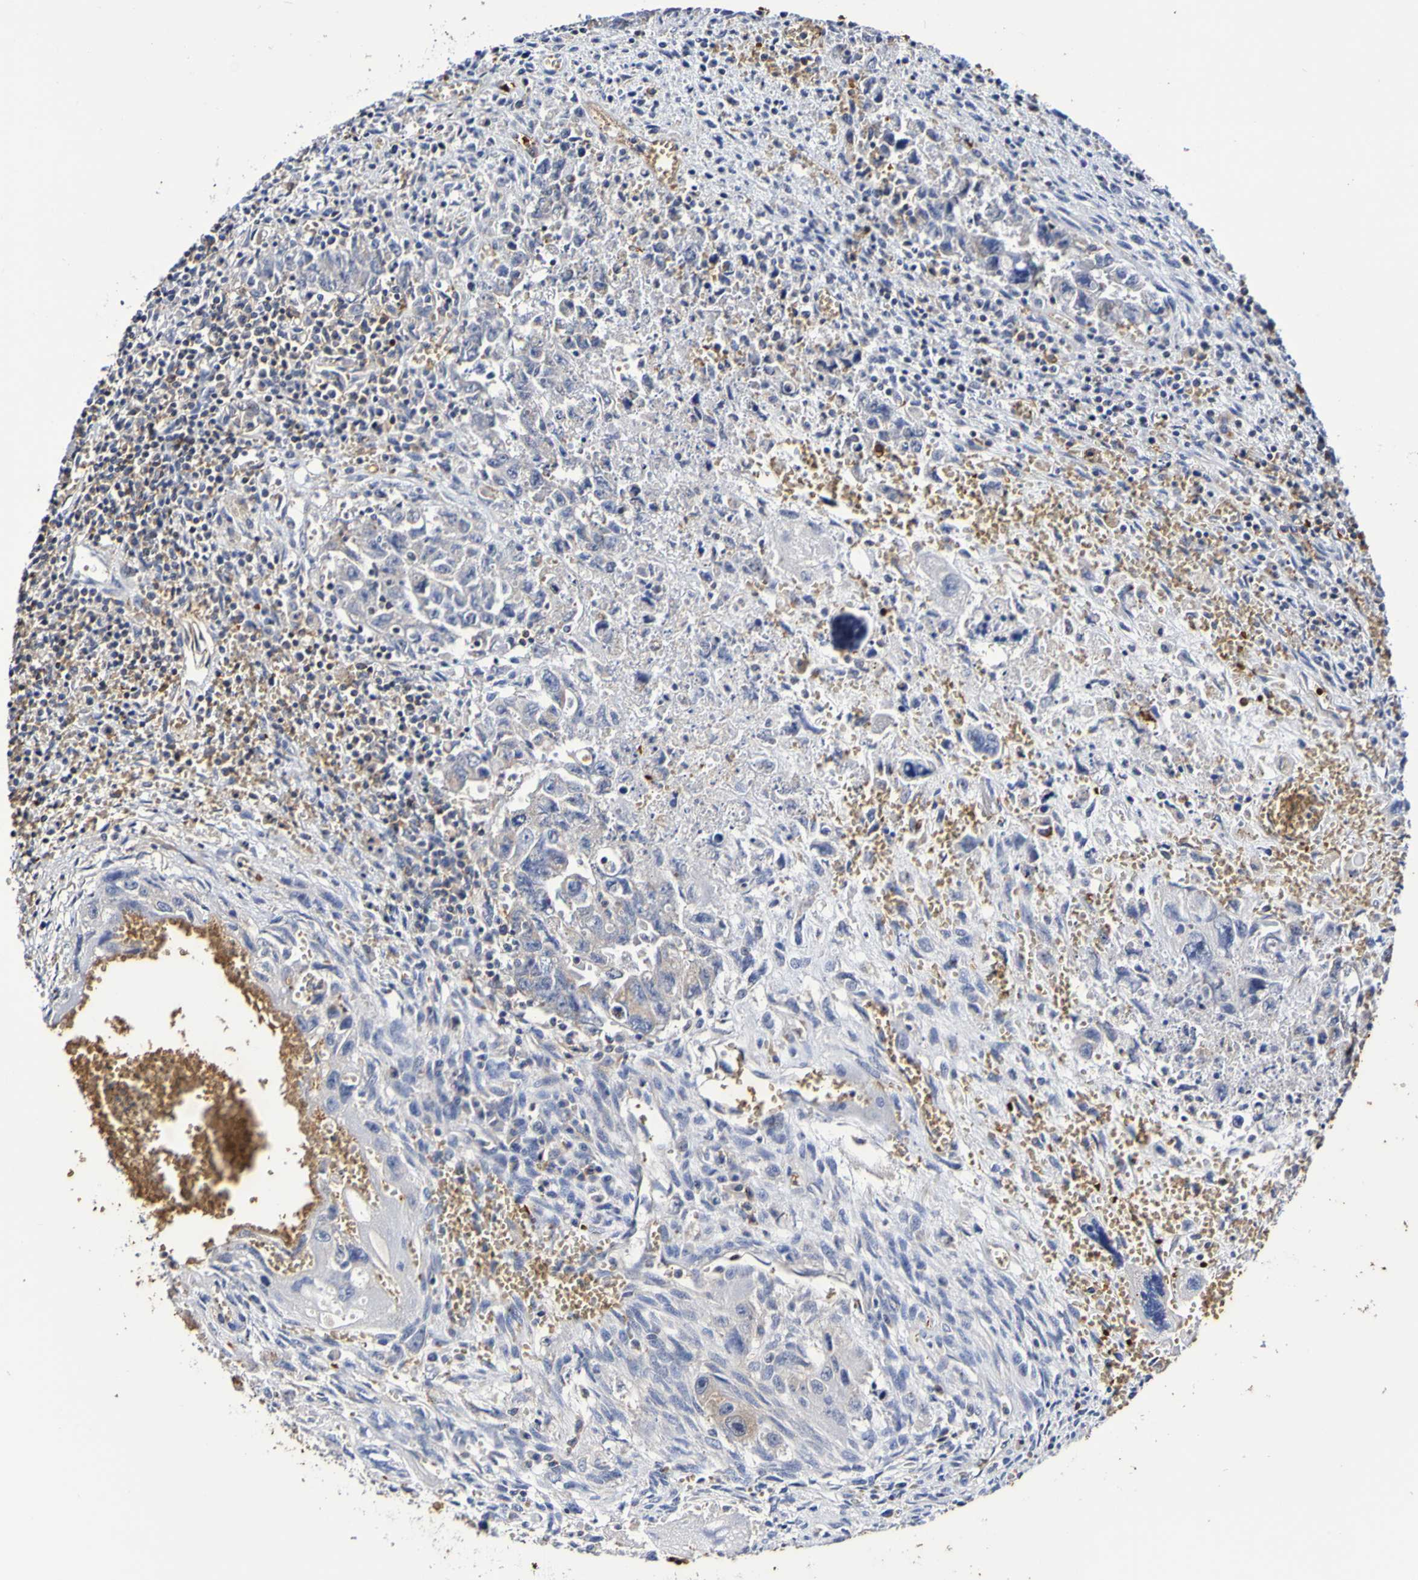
{"staining": {"intensity": "negative", "quantity": "none", "location": "none"}, "tissue": "testis cancer", "cell_type": "Tumor cells", "image_type": "cancer", "snomed": [{"axis": "morphology", "description": "Carcinoma, Embryonal, NOS"}, {"axis": "topography", "description": "Testis"}], "caption": "Testis embryonal carcinoma stained for a protein using immunohistochemistry (IHC) exhibits no positivity tumor cells.", "gene": "WNT4", "patient": {"sex": "male", "age": 28}}